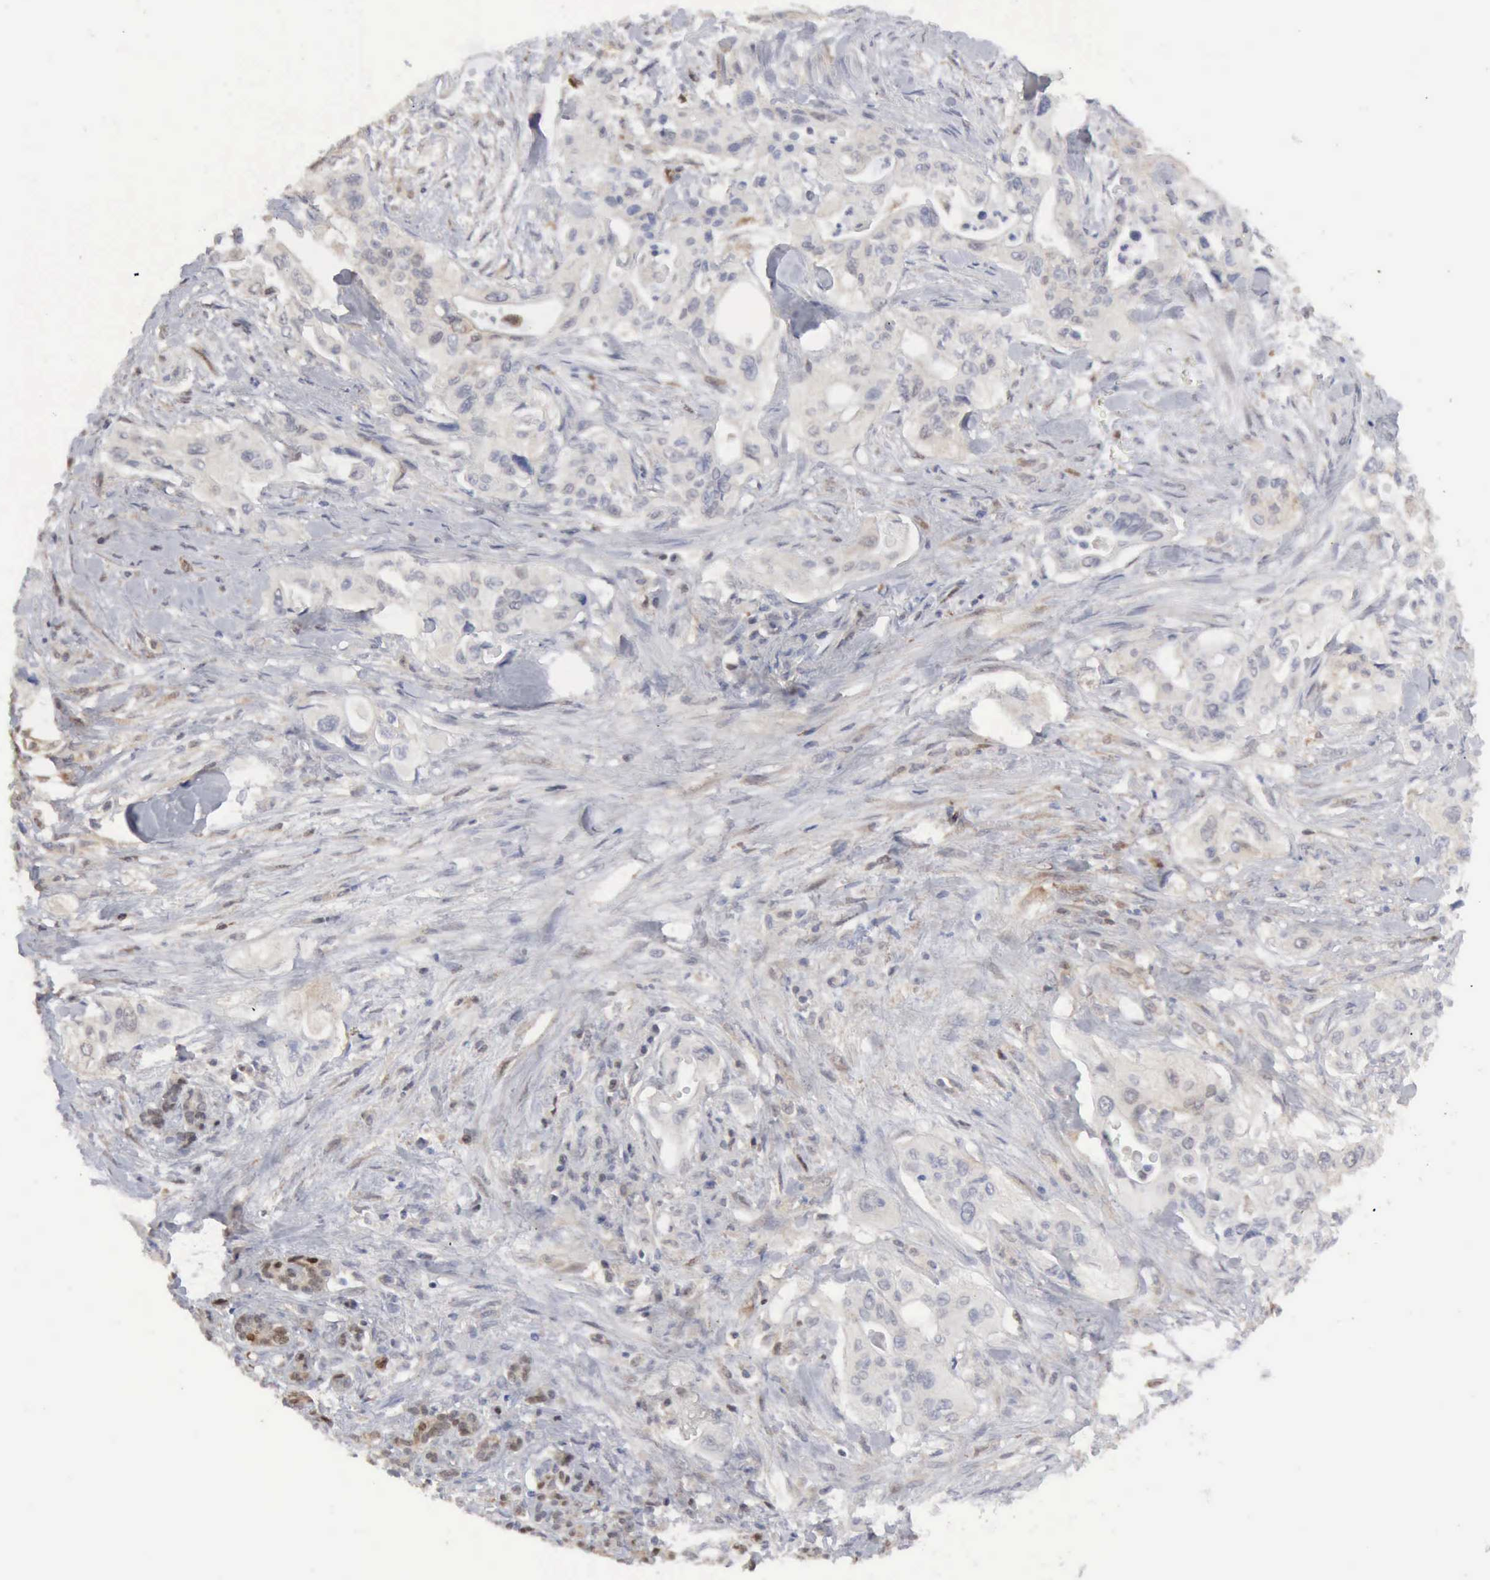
{"staining": {"intensity": "negative", "quantity": "none", "location": "none"}, "tissue": "pancreatic cancer", "cell_type": "Tumor cells", "image_type": "cancer", "snomed": [{"axis": "morphology", "description": "Adenocarcinoma, NOS"}, {"axis": "topography", "description": "Pancreas"}], "caption": "Human pancreatic cancer (adenocarcinoma) stained for a protein using IHC exhibits no expression in tumor cells.", "gene": "STAT1", "patient": {"sex": "male", "age": 77}}